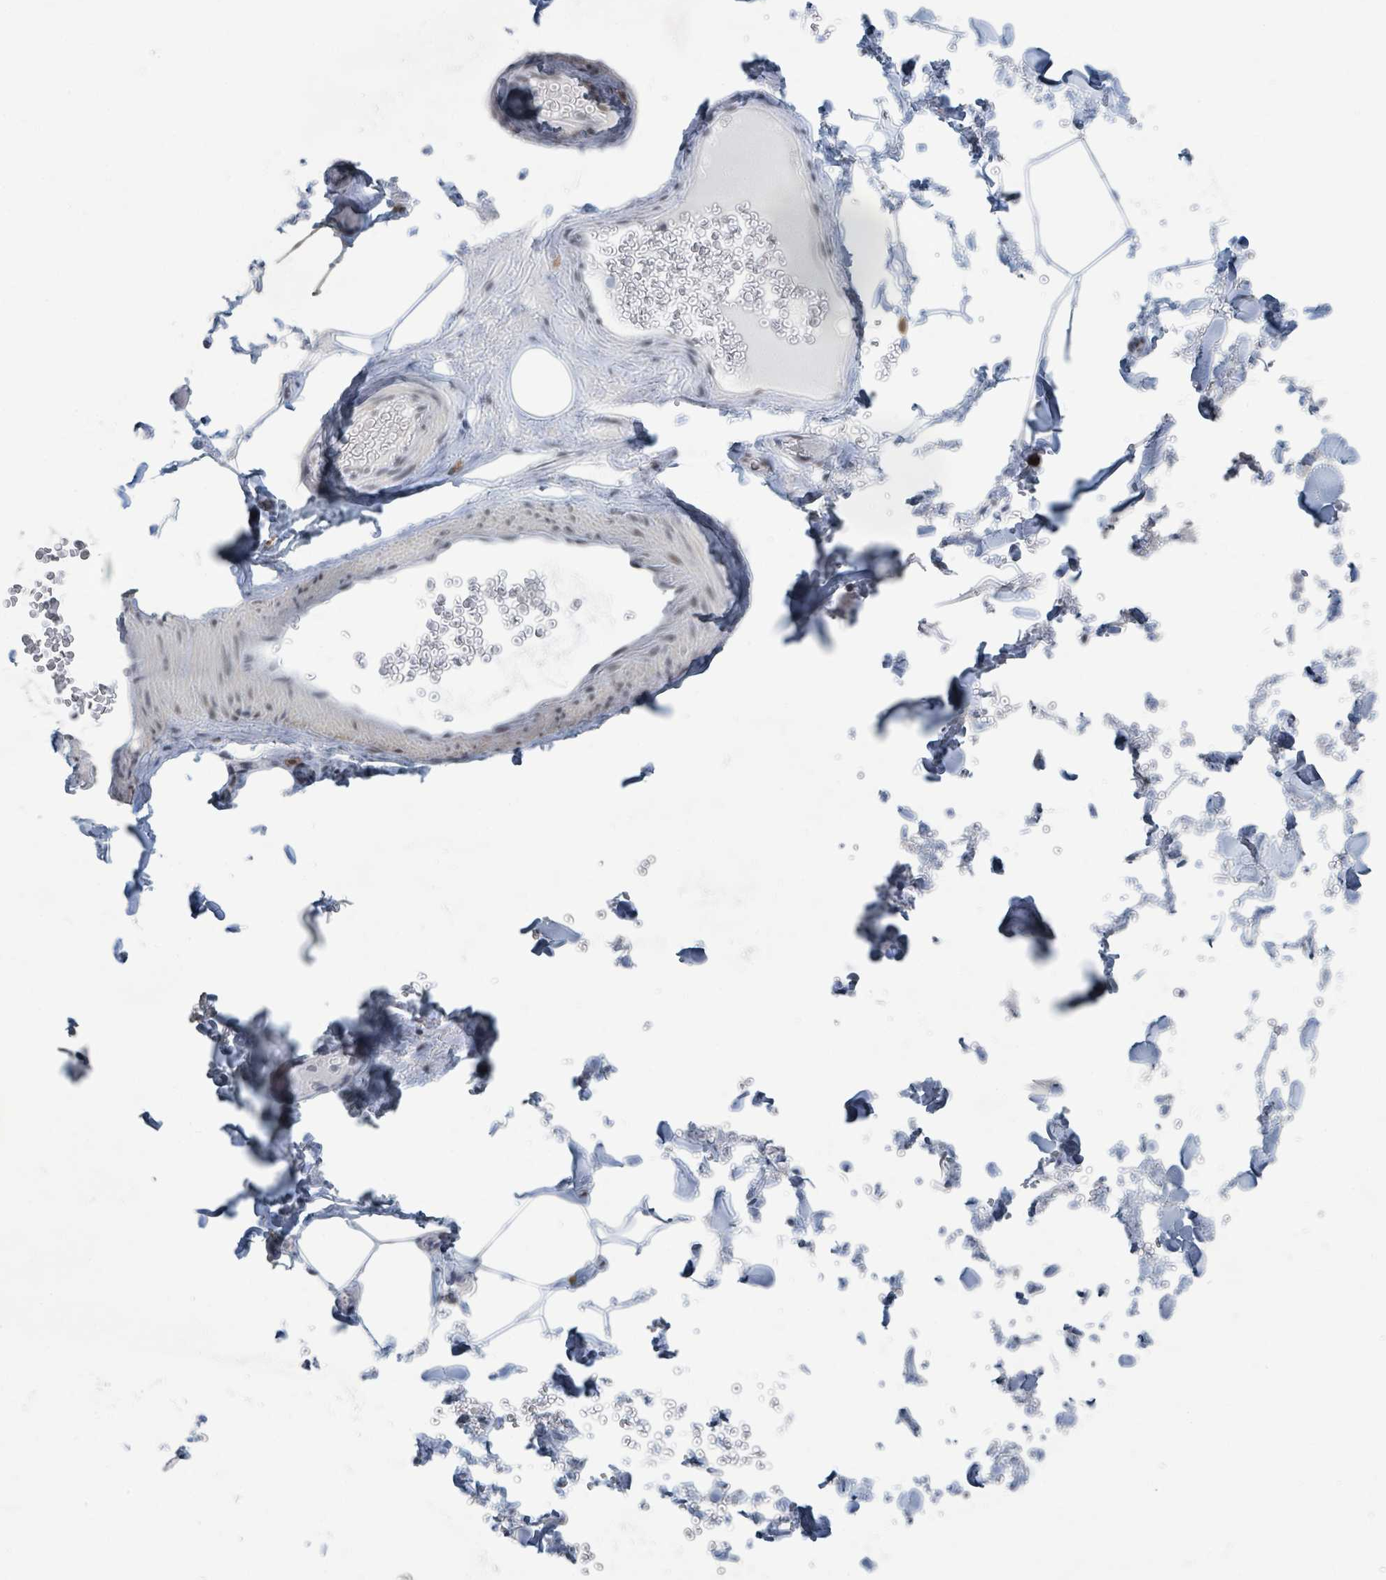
{"staining": {"intensity": "negative", "quantity": "none", "location": "none"}, "tissue": "adipose tissue", "cell_type": "Adipocytes", "image_type": "normal", "snomed": [{"axis": "morphology", "description": "Normal tissue, NOS"}, {"axis": "topography", "description": "Rectum"}, {"axis": "topography", "description": "Peripheral nerve tissue"}], "caption": "Immunohistochemistry of normal adipose tissue shows no staining in adipocytes.", "gene": "EHMT2", "patient": {"sex": "female", "age": 69}}